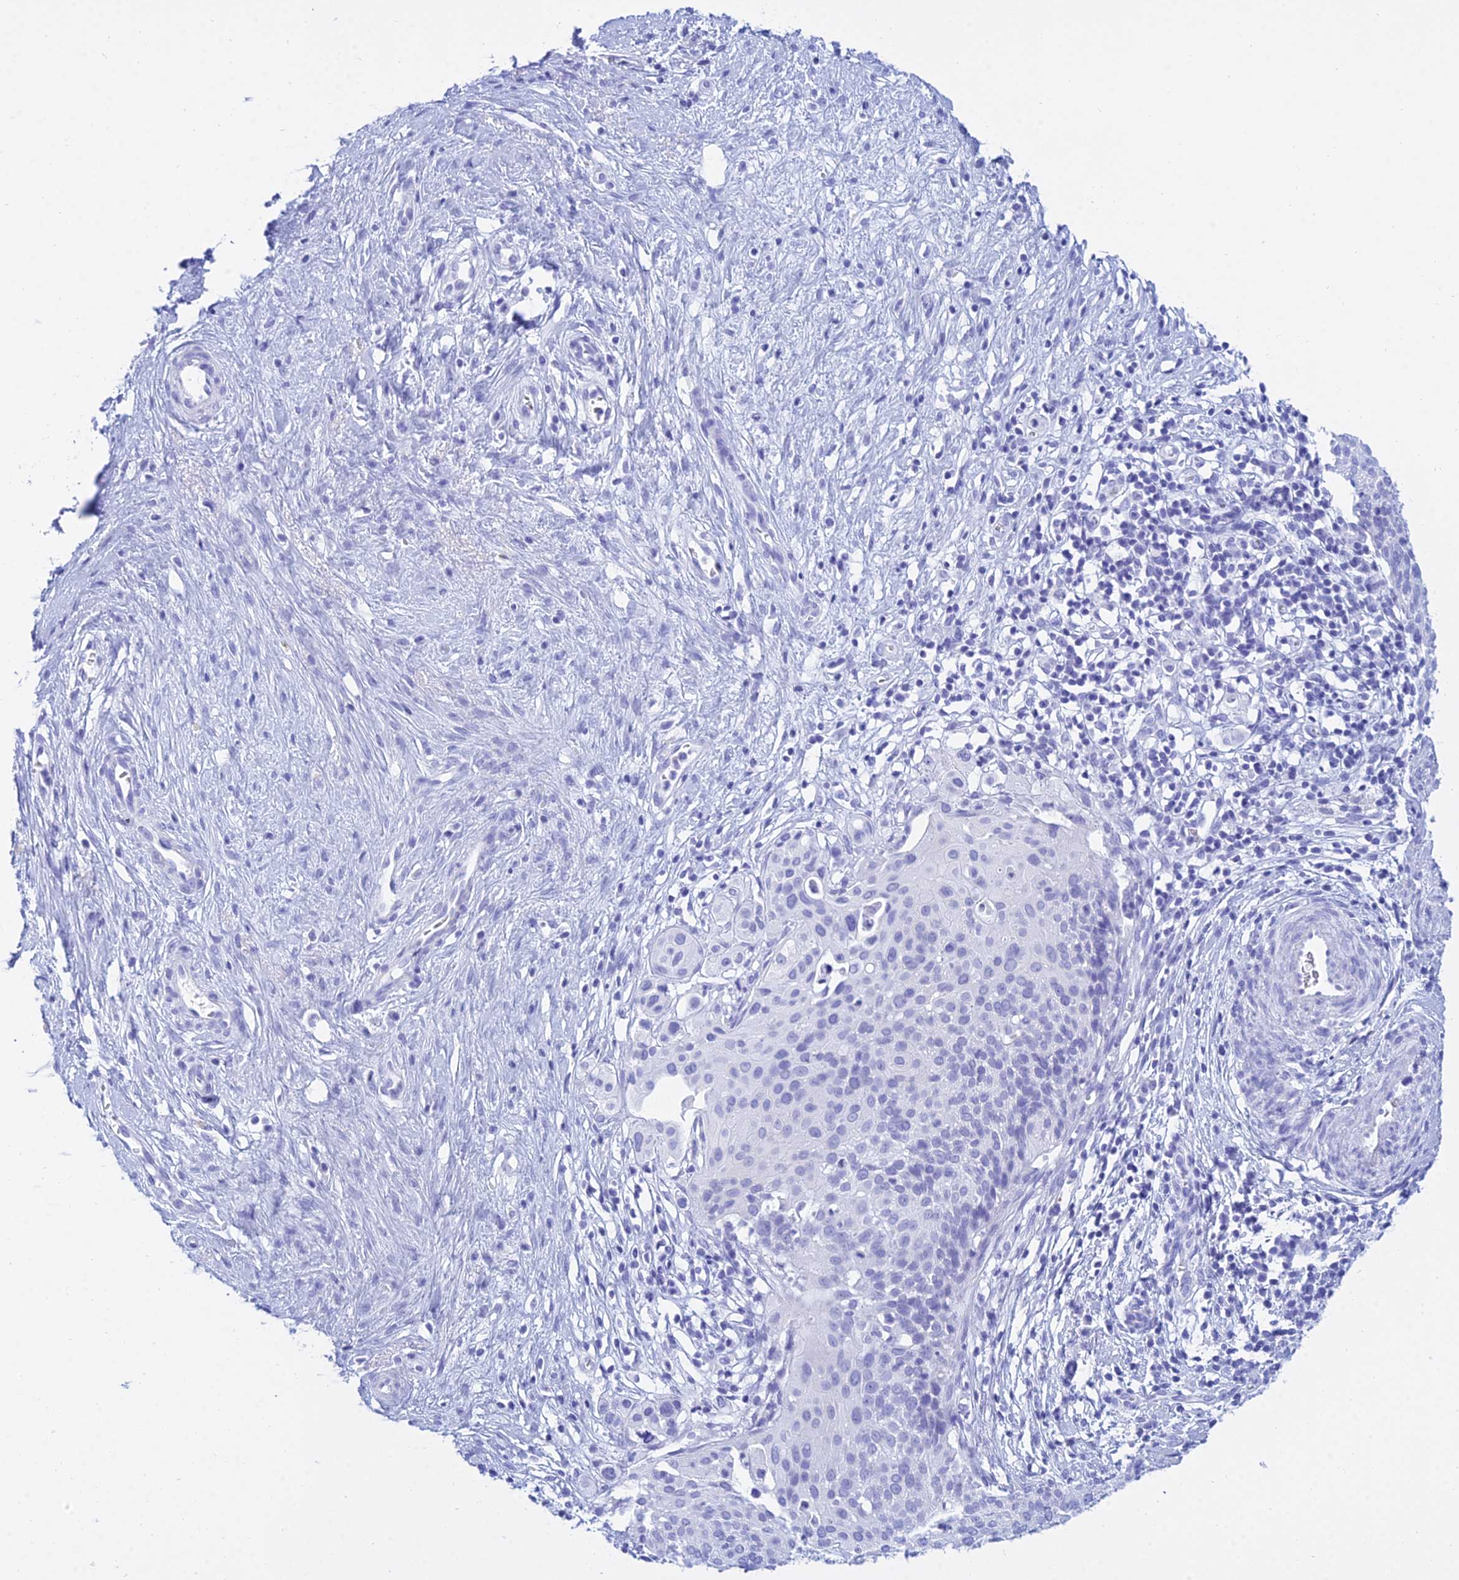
{"staining": {"intensity": "negative", "quantity": "none", "location": "none"}, "tissue": "cervical cancer", "cell_type": "Tumor cells", "image_type": "cancer", "snomed": [{"axis": "morphology", "description": "Squamous cell carcinoma, NOS"}, {"axis": "topography", "description": "Cervix"}], "caption": "Photomicrograph shows no significant protein positivity in tumor cells of cervical cancer.", "gene": "PATE4", "patient": {"sex": "female", "age": 44}}